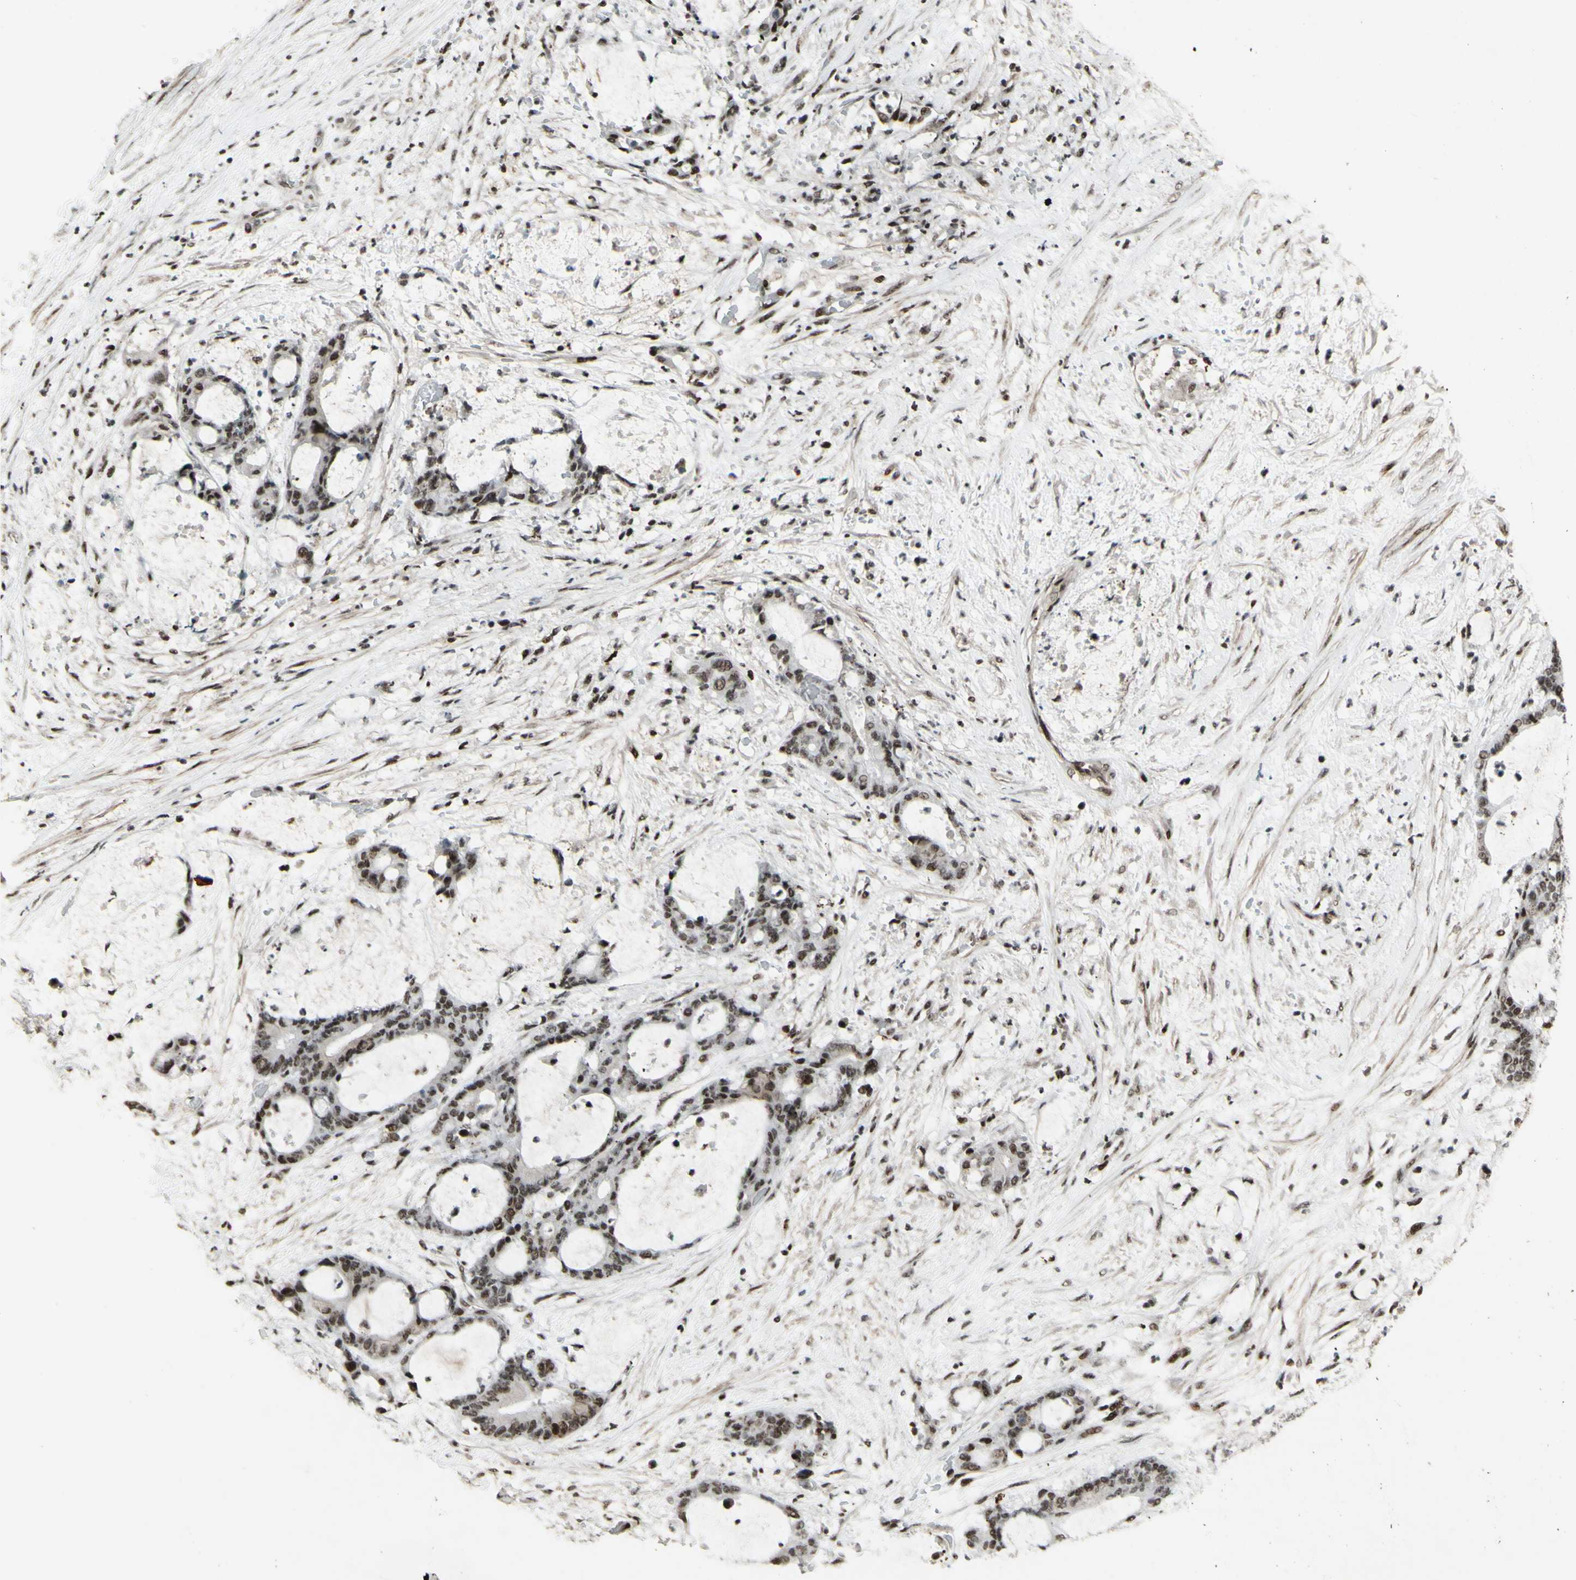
{"staining": {"intensity": "moderate", "quantity": "25%-75%", "location": "nuclear"}, "tissue": "liver cancer", "cell_type": "Tumor cells", "image_type": "cancer", "snomed": [{"axis": "morphology", "description": "Cholangiocarcinoma"}, {"axis": "topography", "description": "Liver"}], "caption": "Brown immunohistochemical staining in liver cancer demonstrates moderate nuclear staining in about 25%-75% of tumor cells.", "gene": "SUPT6H", "patient": {"sex": "female", "age": 73}}